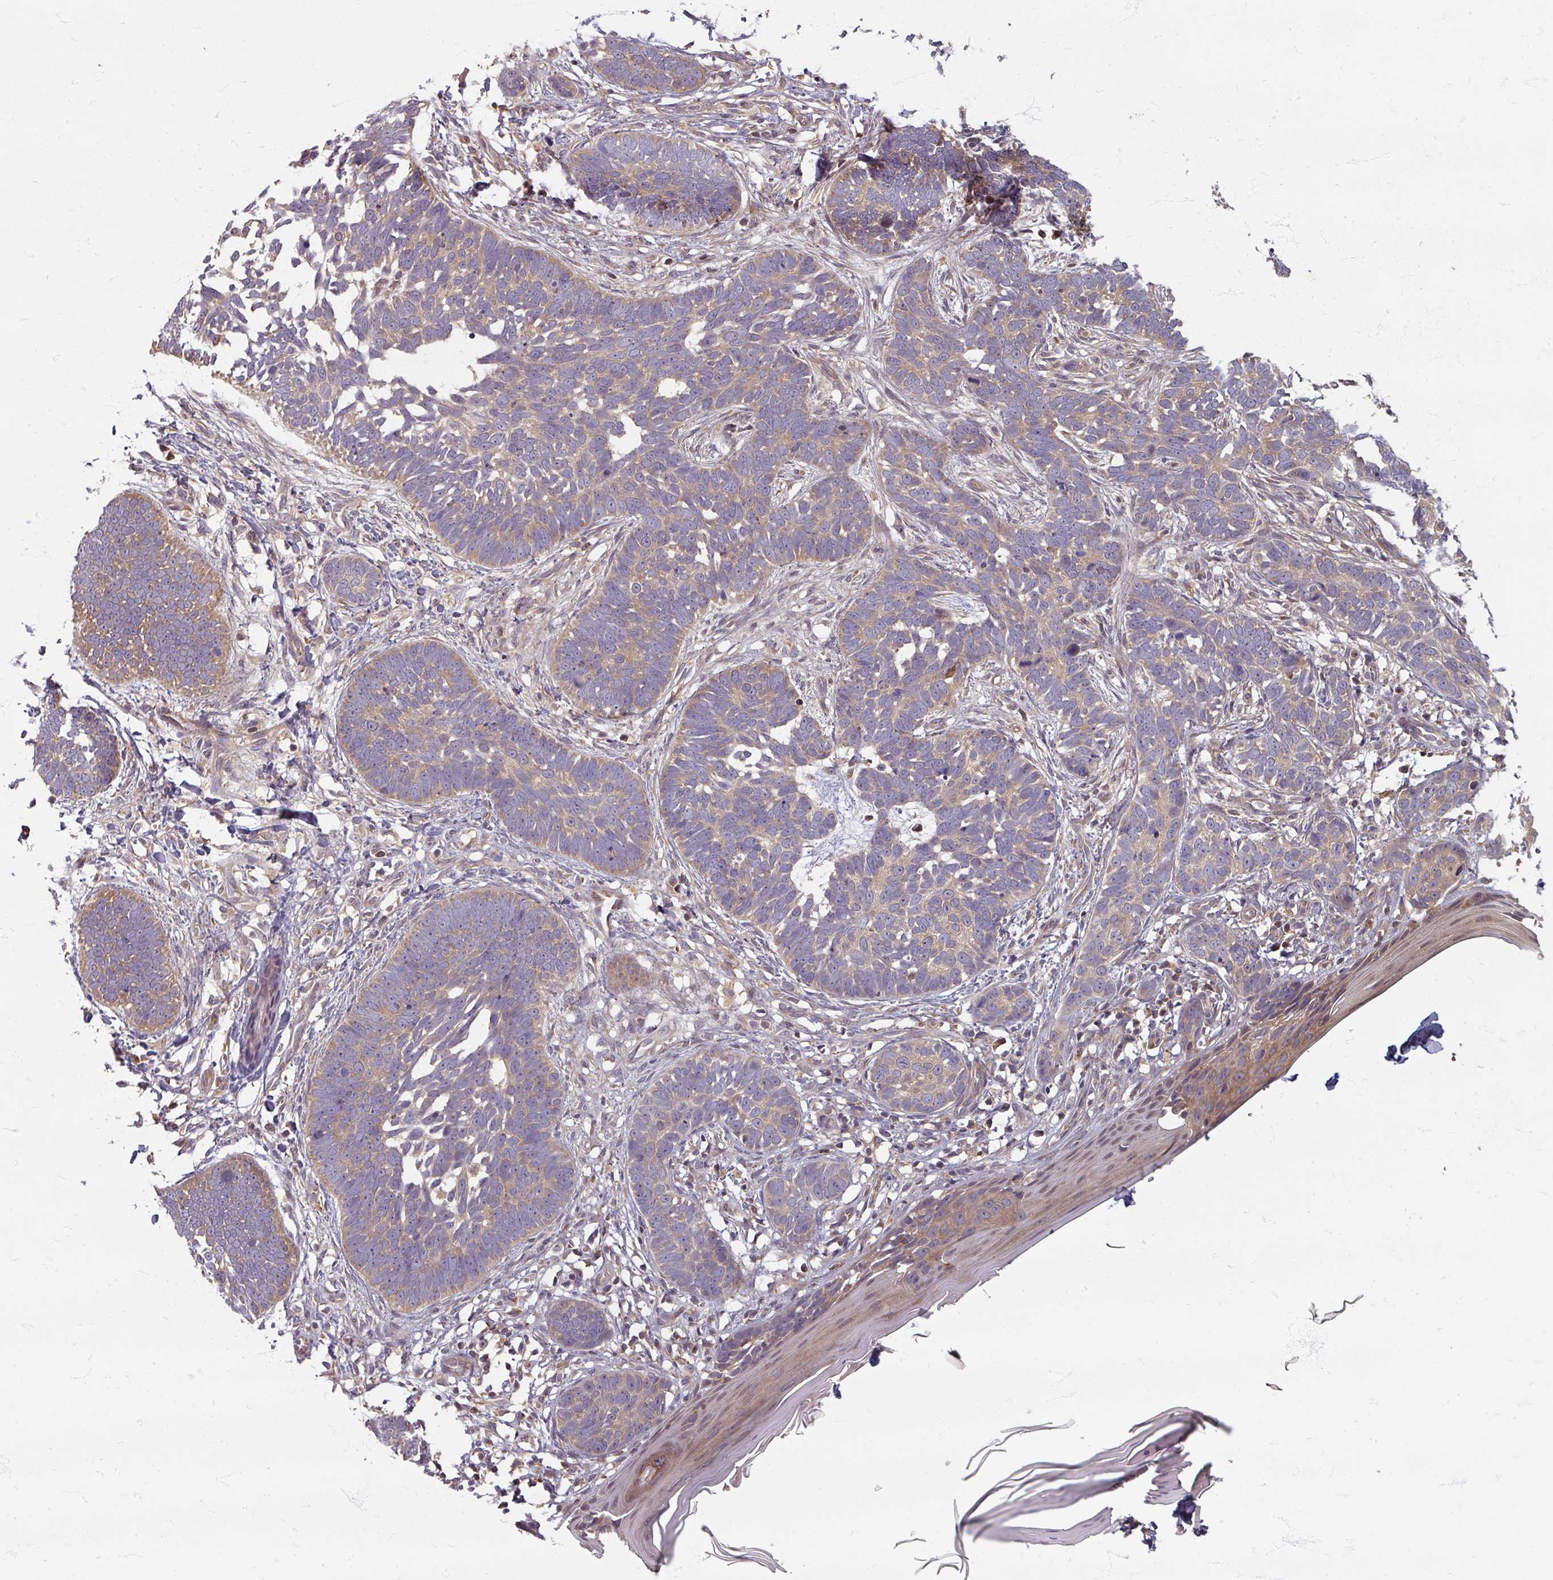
{"staining": {"intensity": "weak", "quantity": ">75%", "location": "cytoplasmic/membranous"}, "tissue": "skin cancer", "cell_type": "Tumor cells", "image_type": "cancer", "snomed": [{"axis": "morphology", "description": "Normal tissue, NOS"}, {"axis": "morphology", "description": "Basal cell carcinoma"}, {"axis": "topography", "description": "Skin"}], "caption": "There is low levels of weak cytoplasmic/membranous positivity in tumor cells of skin basal cell carcinoma, as demonstrated by immunohistochemical staining (brown color).", "gene": "STAM", "patient": {"sex": "male", "age": 77}}